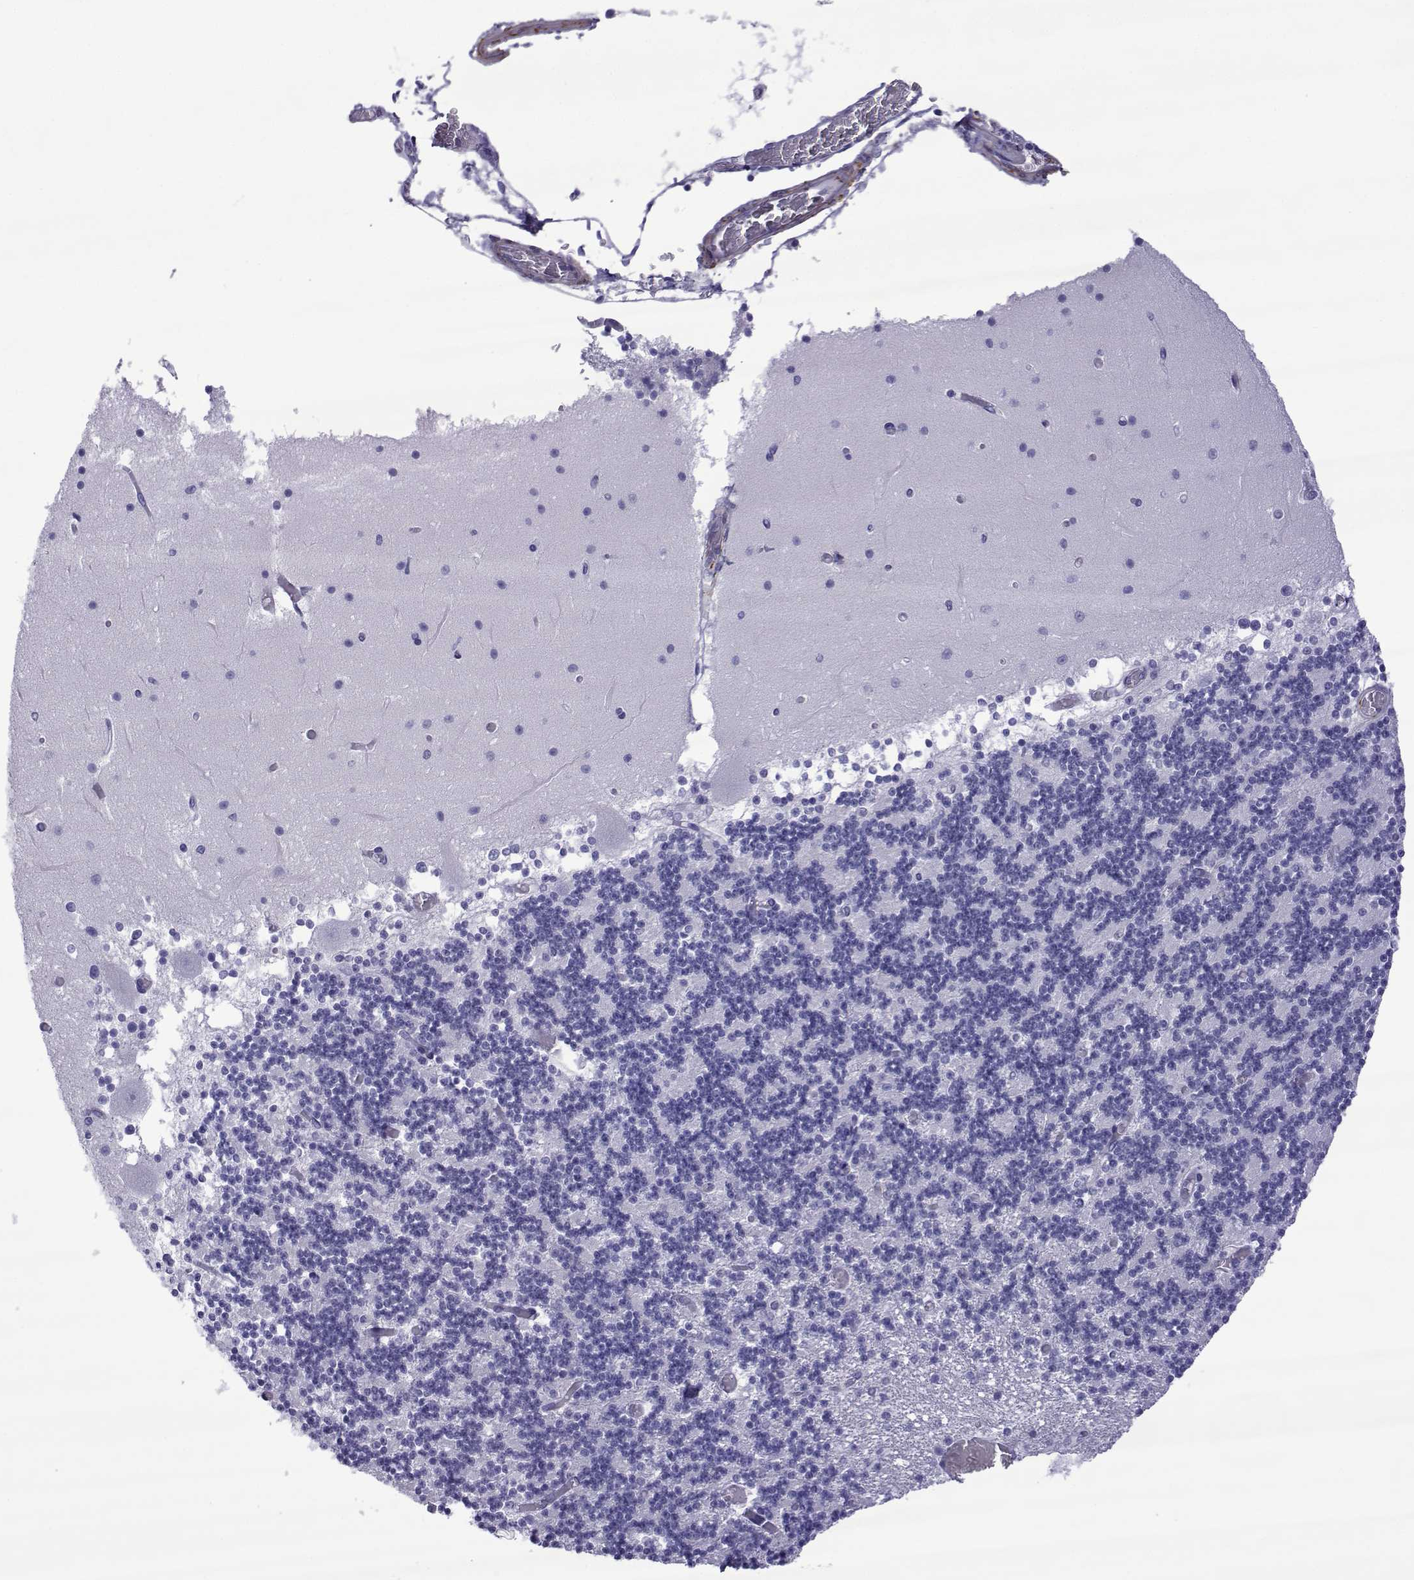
{"staining": {"intensity": "negative", "quantity": "none", "location": "none"}, "tissue": "cerebellum", "cell_type": "Cells in granular layer", "image_type": "normal", "snomed": [{"axis": "morphology", "description": "Normal tissue, NOS"}, {"axis": "topography", "description": "Cerebellum"}], "caption": "Cells in granular layer are negative for brown protein staining in benign cerebellum. The staining was performed using DAB (3,3'-diaminobenzidine) to visualize the protein expression in brown, while the nuclei were stained in blue with hematoxylin (Magnification: 20x).", "gene": "SPANXA1", "patient": {"sex": "female", "age": 28}}